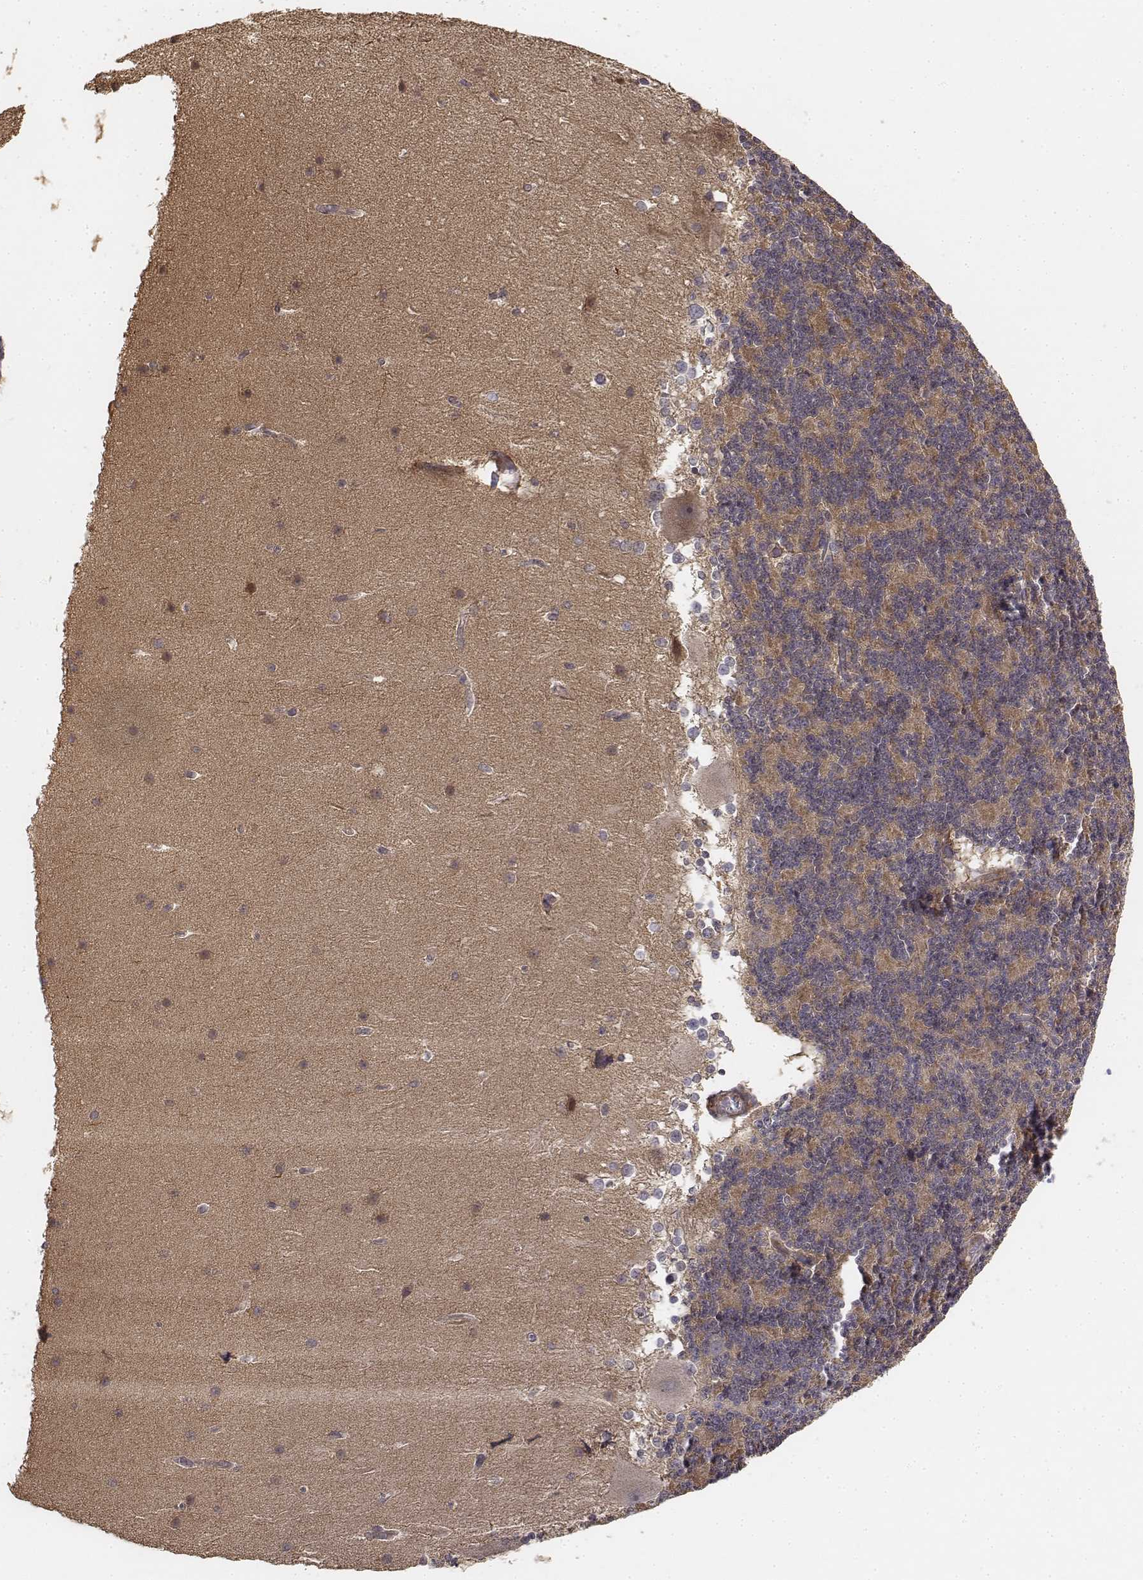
{"staining": {"intensity": "weak", "quantity": ">75%", "location": "cytoplasmic/membranous"}, "tissue": "cerebellum", "cell_type": "Cells in granular layer", "image_type": "normal", "snomed": [{"axis": "morphology", "description": "Normal tissue, NOS"}, {"axis": "topography", "description": "Cerebellum"}], "caption": "Cerebellum stained with IHC displays weak cytoplasmic/membranous positivity in about >75% of cells in granular layer.", "gene": "FBXO21", "patient": {"sex": "female", "age": 19}}